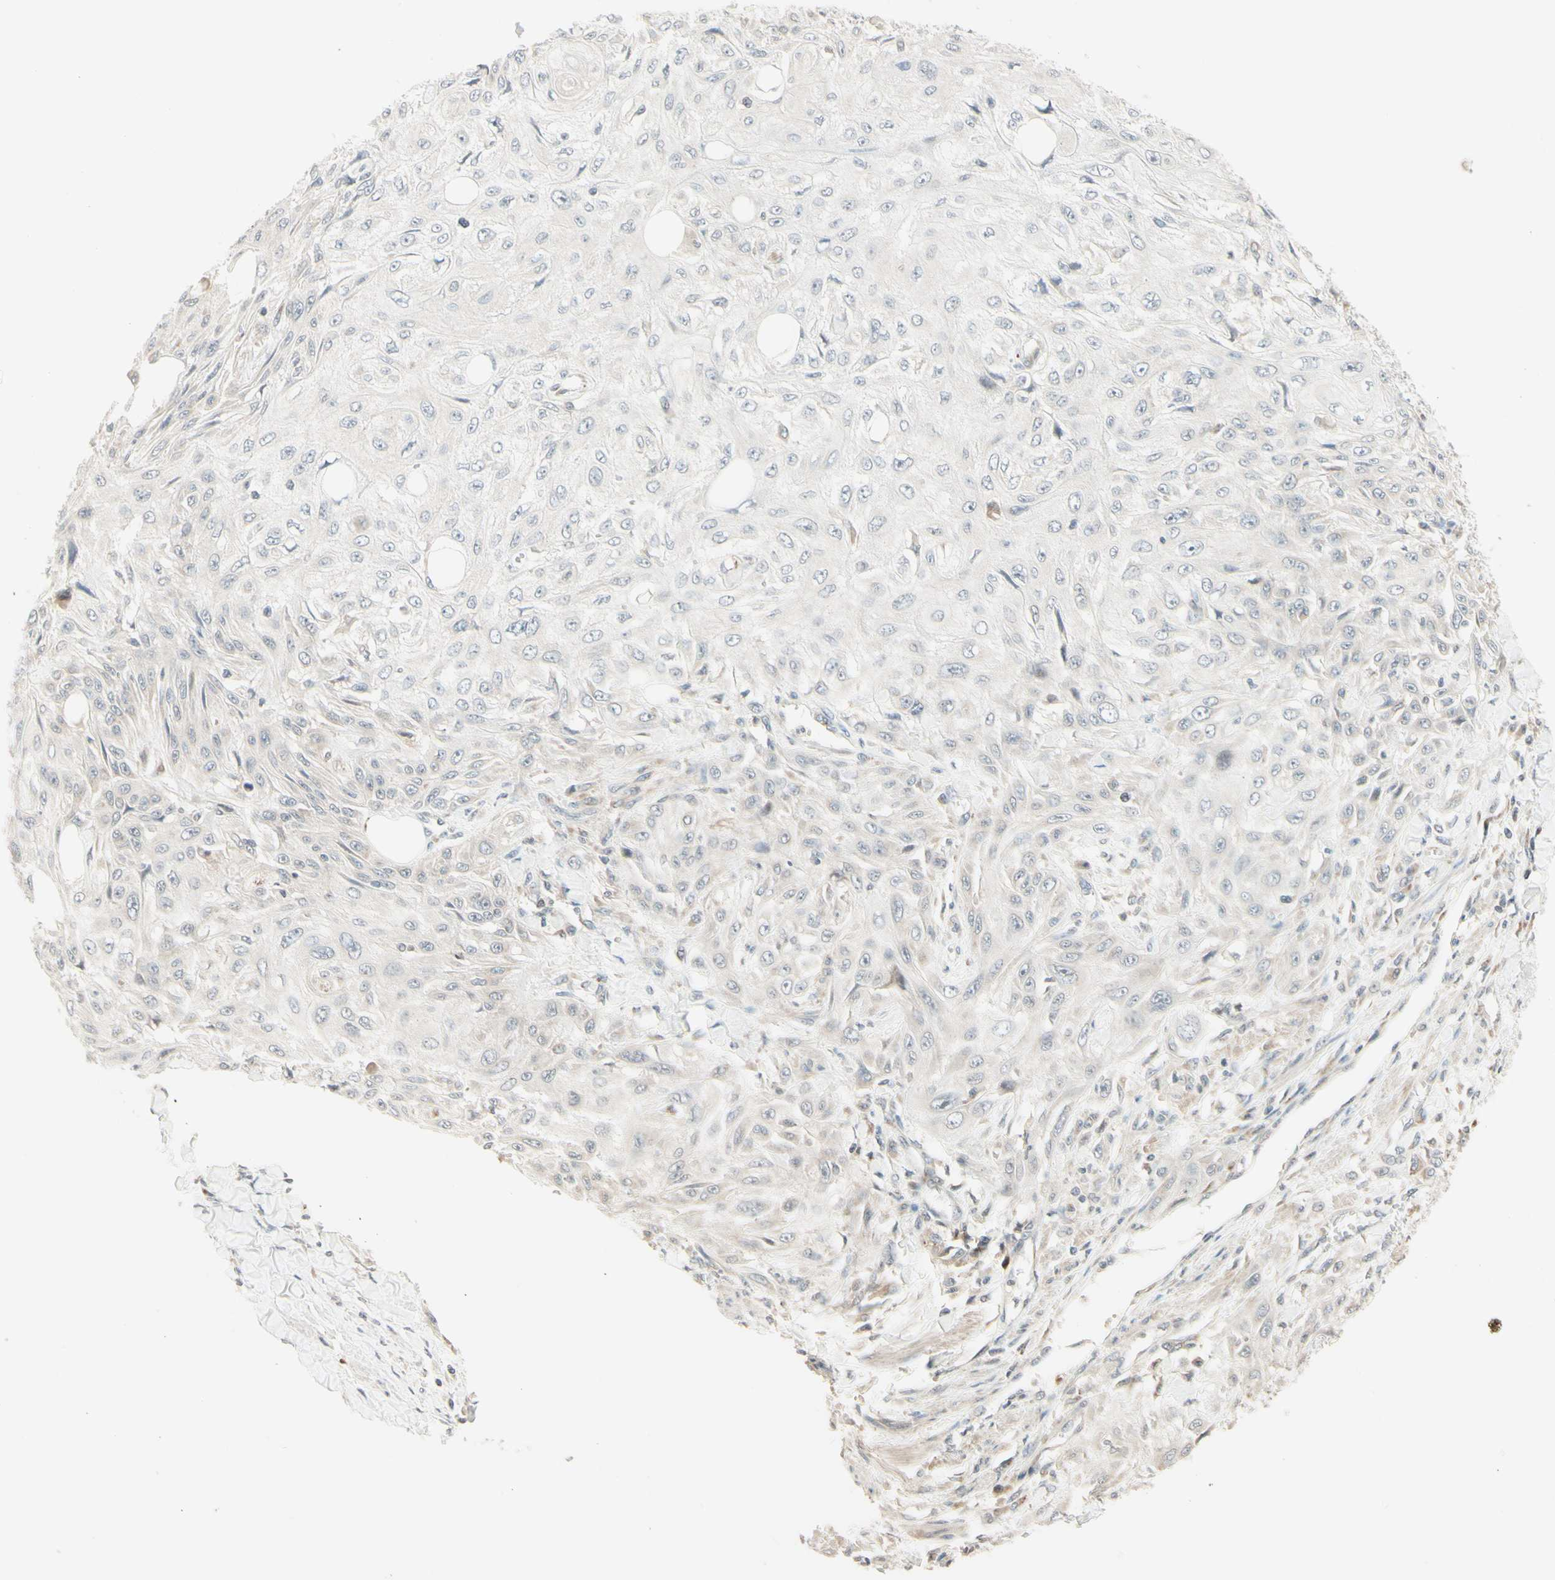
{"staining": {"intensity": "weak", "quantity": "25%-75%", "location": "cytoplasmic/membranous"}, "tissue": "skin cancer", "cell_type": "Tumor cells", "image_type": "cancer", "snomed": [{"axis": "morphology", "description": "Squamous cell carcinoma, NOS"}, {"axis": "topography", "description": "Skin"}], "caption": "A low amount of weak cytoplasmic/membranous expression is present in about 25%-75% of tumor cells in squamous cell carcinoma (skin) tissue. (DAB IHC with brightfield microscopy, high magnification).", "gene": "ZW10", "patient": {"sex": "male", "age": 75}}